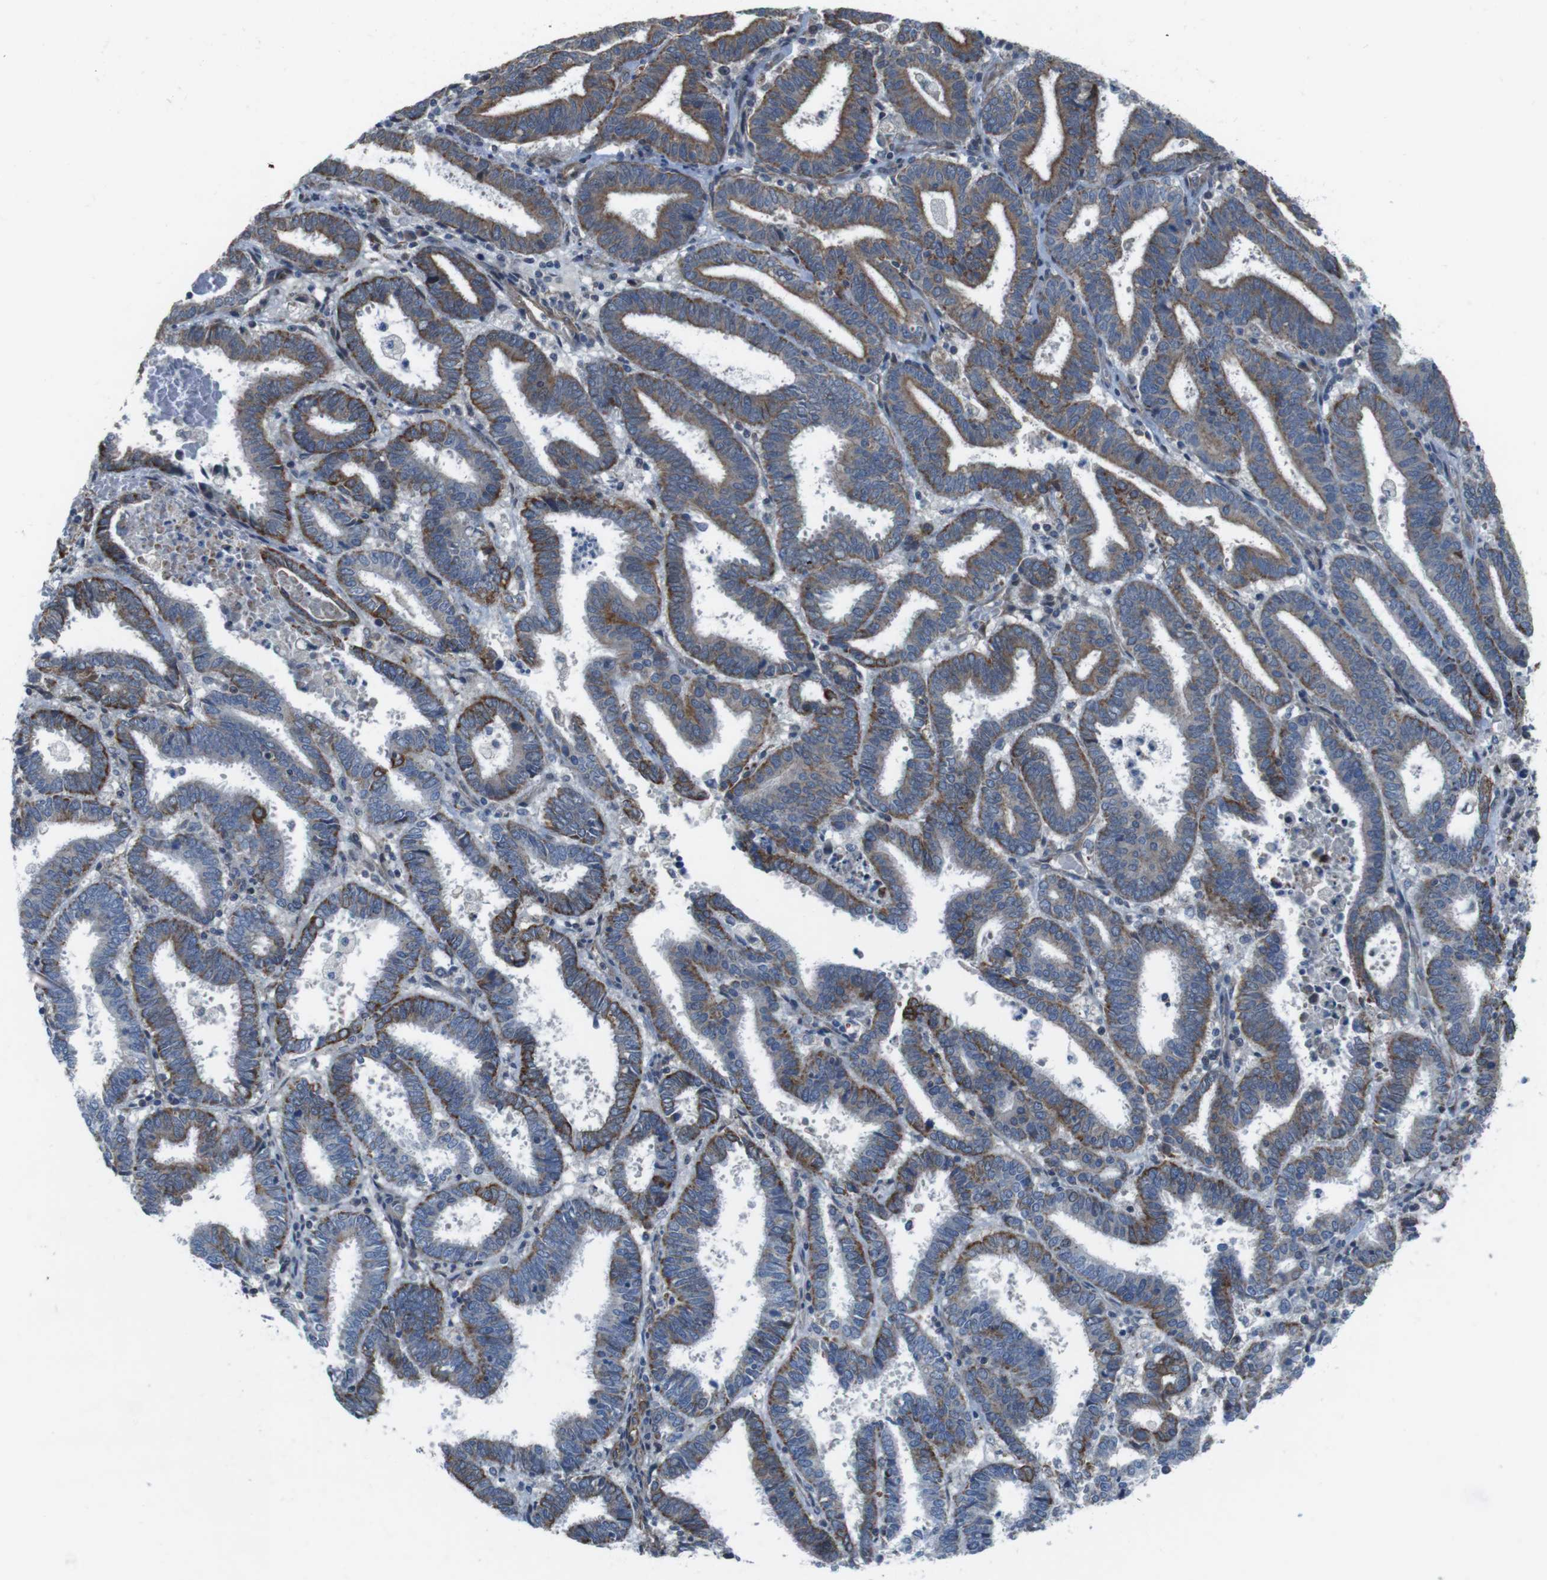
{"staining": {"intensity": "moderate", "quantity": ">75%", "location": "cytoplasmic/membranous"}, "tissue": "endometrial cancer", "cell_type": "Tumor cells", "image_type": "cancer", "snomed": [{"axis": "morphology", "description": "Adenocarcinoma, NOS"}, {"axis": "topography", "description": "Uterus"}], "caption": "Immunohistochemical staining of endometrial adenocarcinoma demonstrates moderate cytoplasmic/membranous protein expression in about >75% of tumor cells.", "gene": "FAM174B", "patient": {"sex": "female", "age": 83}}